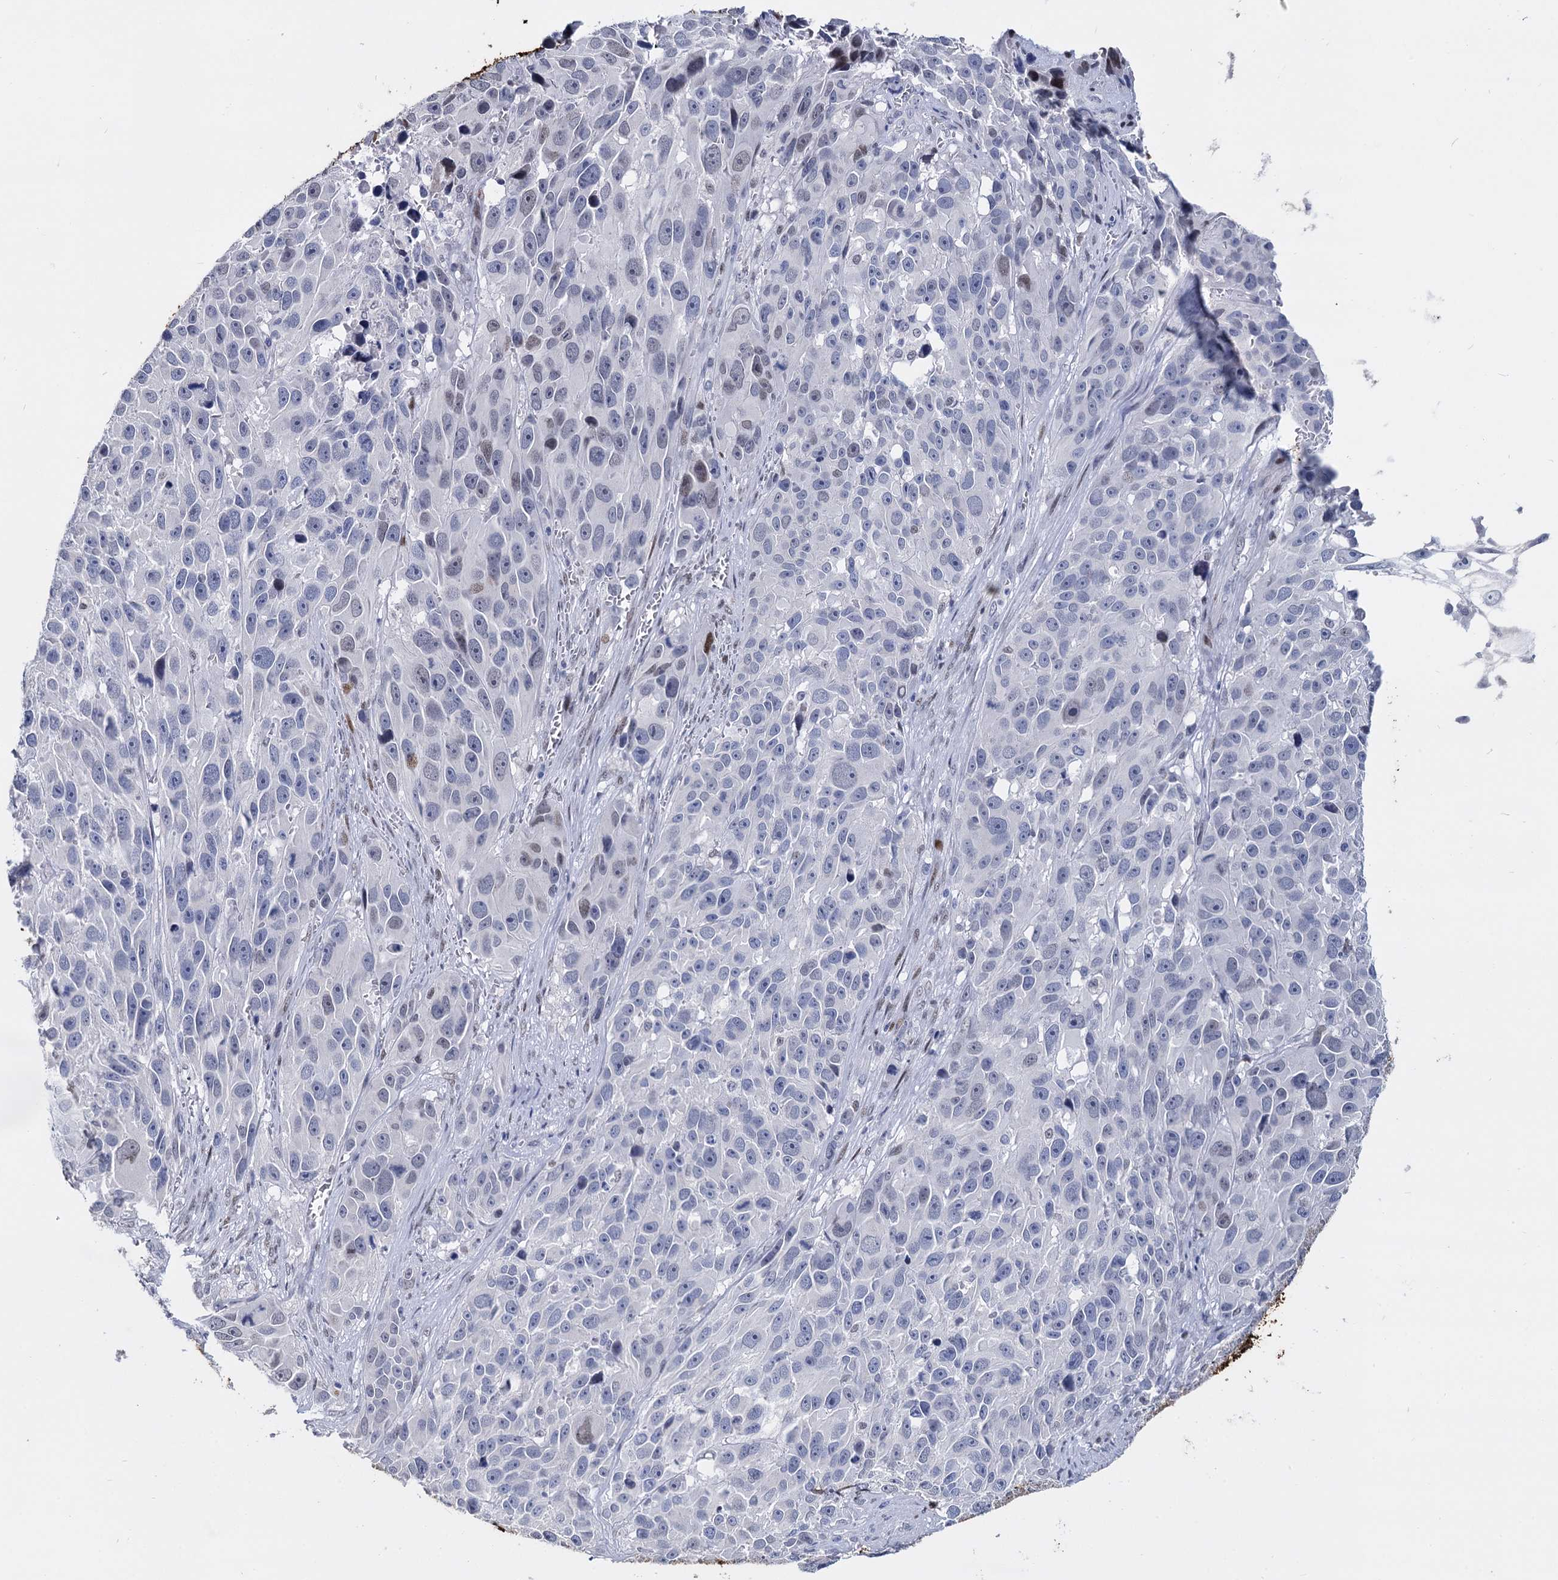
{"staining": {"intensity": "weak", "quantity": "<25%", "location": "nuclear"}, "tissue": "melanoma", "cell_type": "Tumor cells", "image_type": "cancer", "snomed": [{"axis": "morphology", "description": "Malignant melanoma, NOS"}, {"axis": "topography", "description": "Skin"}], "caption": "There is no significant expression in tumor cells of malignant melanoma.", "gene": "MAGEA4", "patient": {"sex": "male", "age": 84}}